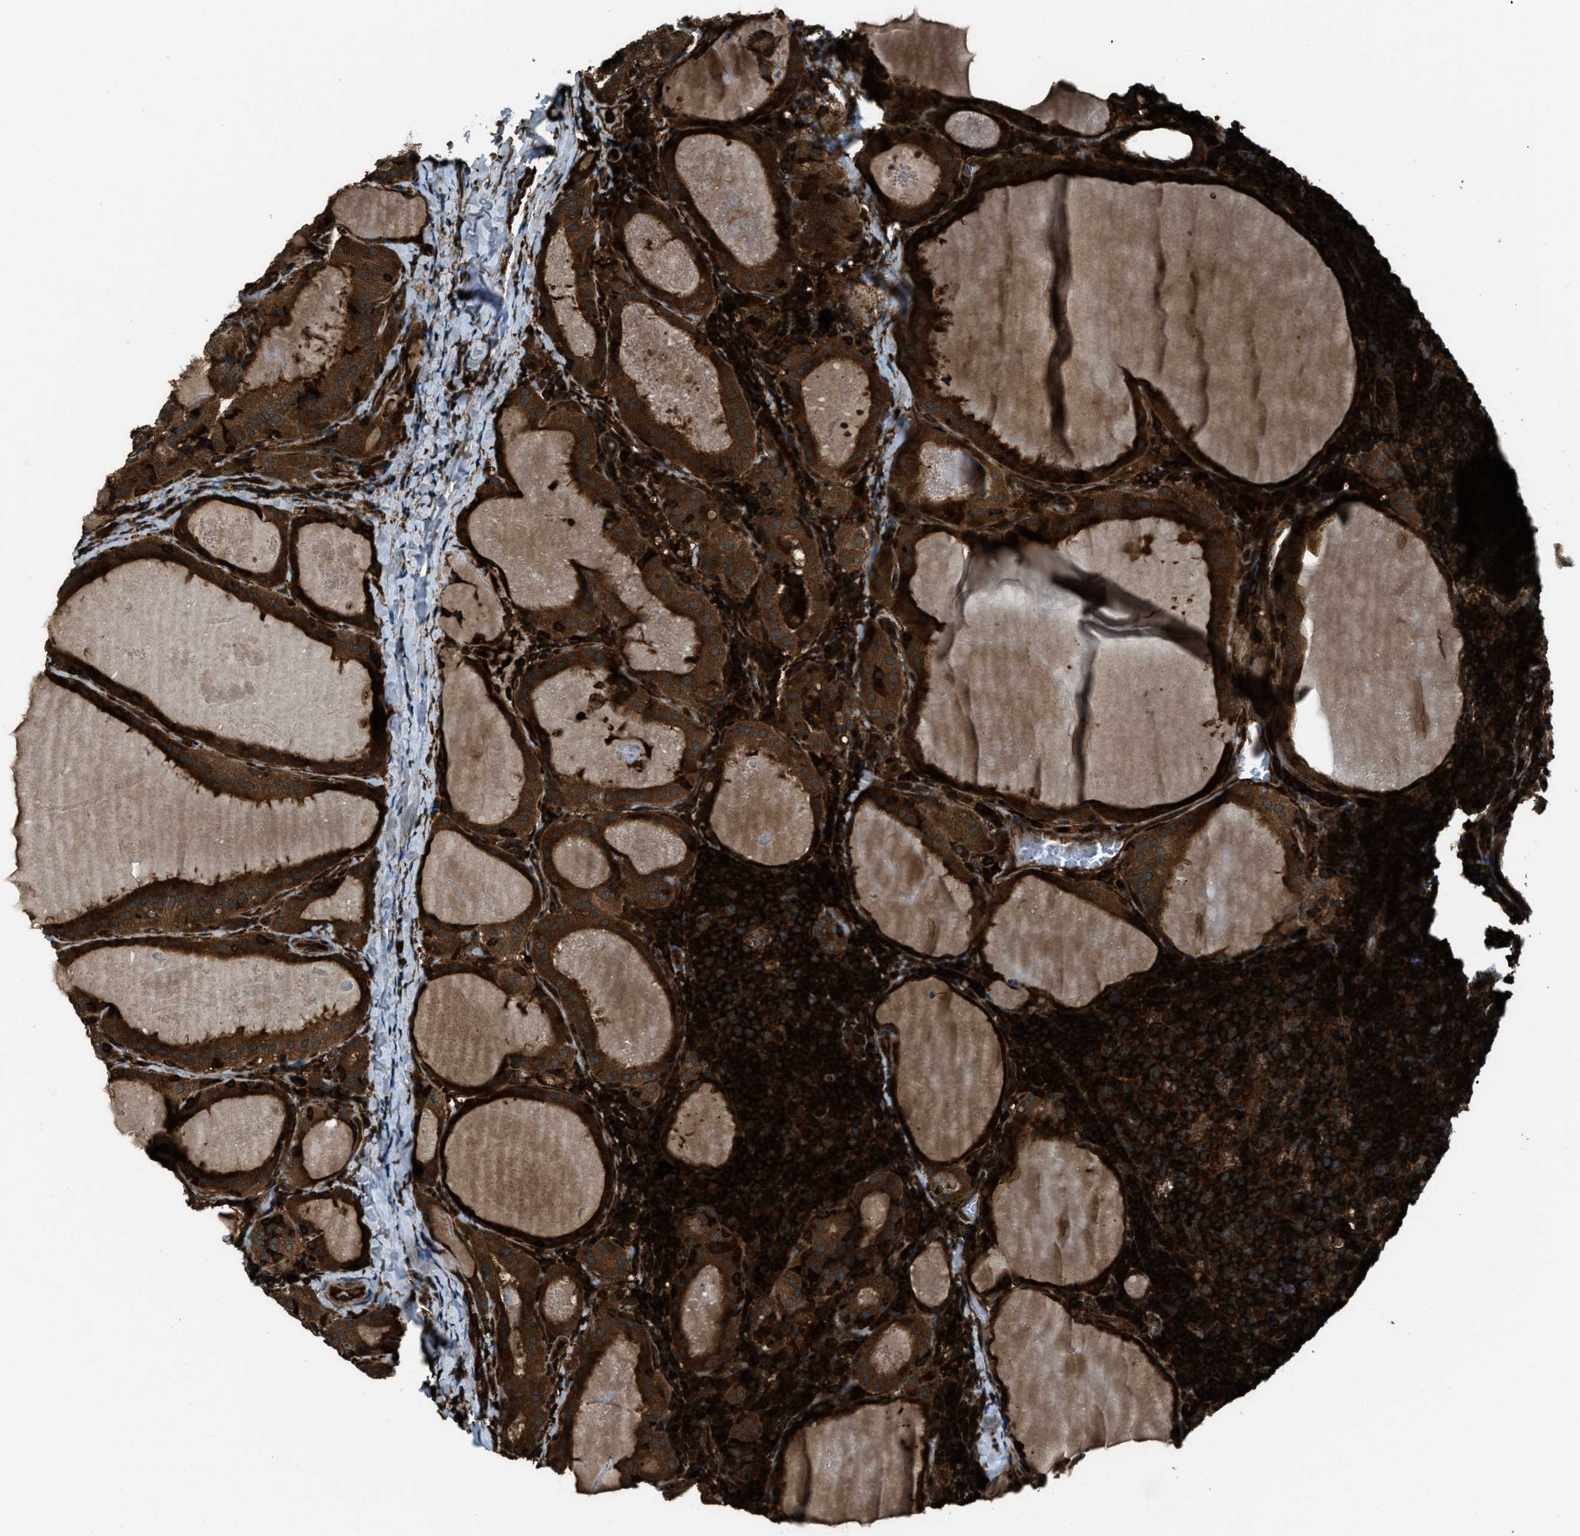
{"staining": {"intensity": "strong", "quantity": ">75%", "location": "cytoplasmic/membranous"}, "tissue": "thyroid cancer", "cell_type": "Tumor cells", "image_type": "cancer", "snomed": [{"axis": "morphology", "description": "Papillary adenocarcinoma, NOS"}, {"axis": "topography", "description": "Thyroid gland"}], "caption": "A brown stain labels strong cytoplasmic/membranous expression of a protein in human papillary adenocarcinoma (thyroid) tumor cells.", "gene": "SNX30", "patient": {"sex": "female", "age": 42}}